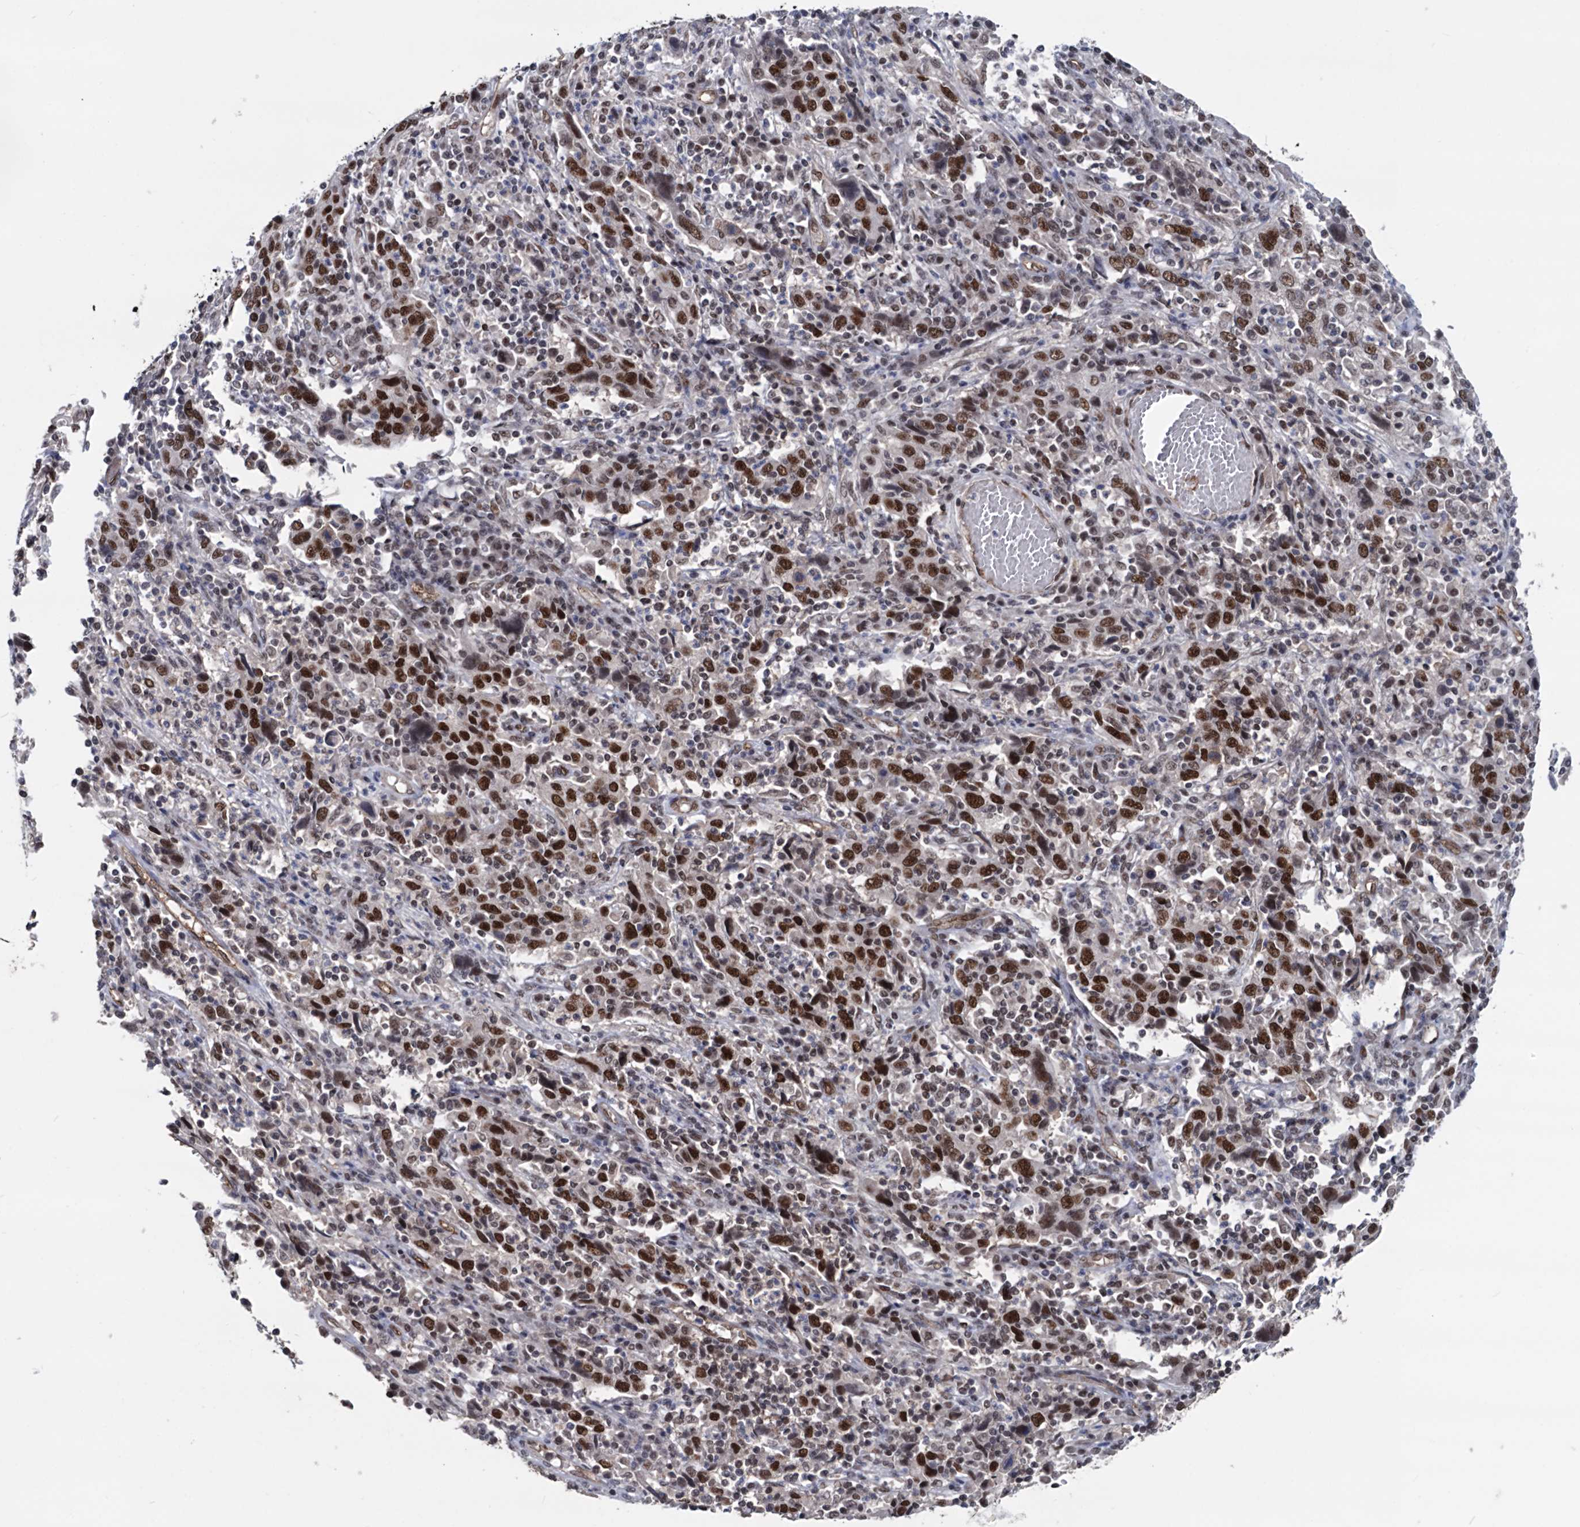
{"staining": {"intensity": "strong", "quantity": ">75%", "location": "nuclear"}, "tissue": "cervical cancer", "cell_type": "Tumor cells", "image_type": "cancer", "snomed": [{"axis": "morphology", "description": "Squamous cell carcinoma, NOS"}, {"axis": "topography", "description": "Cervix"}], "caption": "Immunohistochemical staining of human cervical squamous cell carcinoma displays high levels of strong nuclear protein expression in about >75% of tumor cells. Nuclei are stained in blue.", "gene": "GALNT11", "patient": {"sex": "female", "age": 46}}